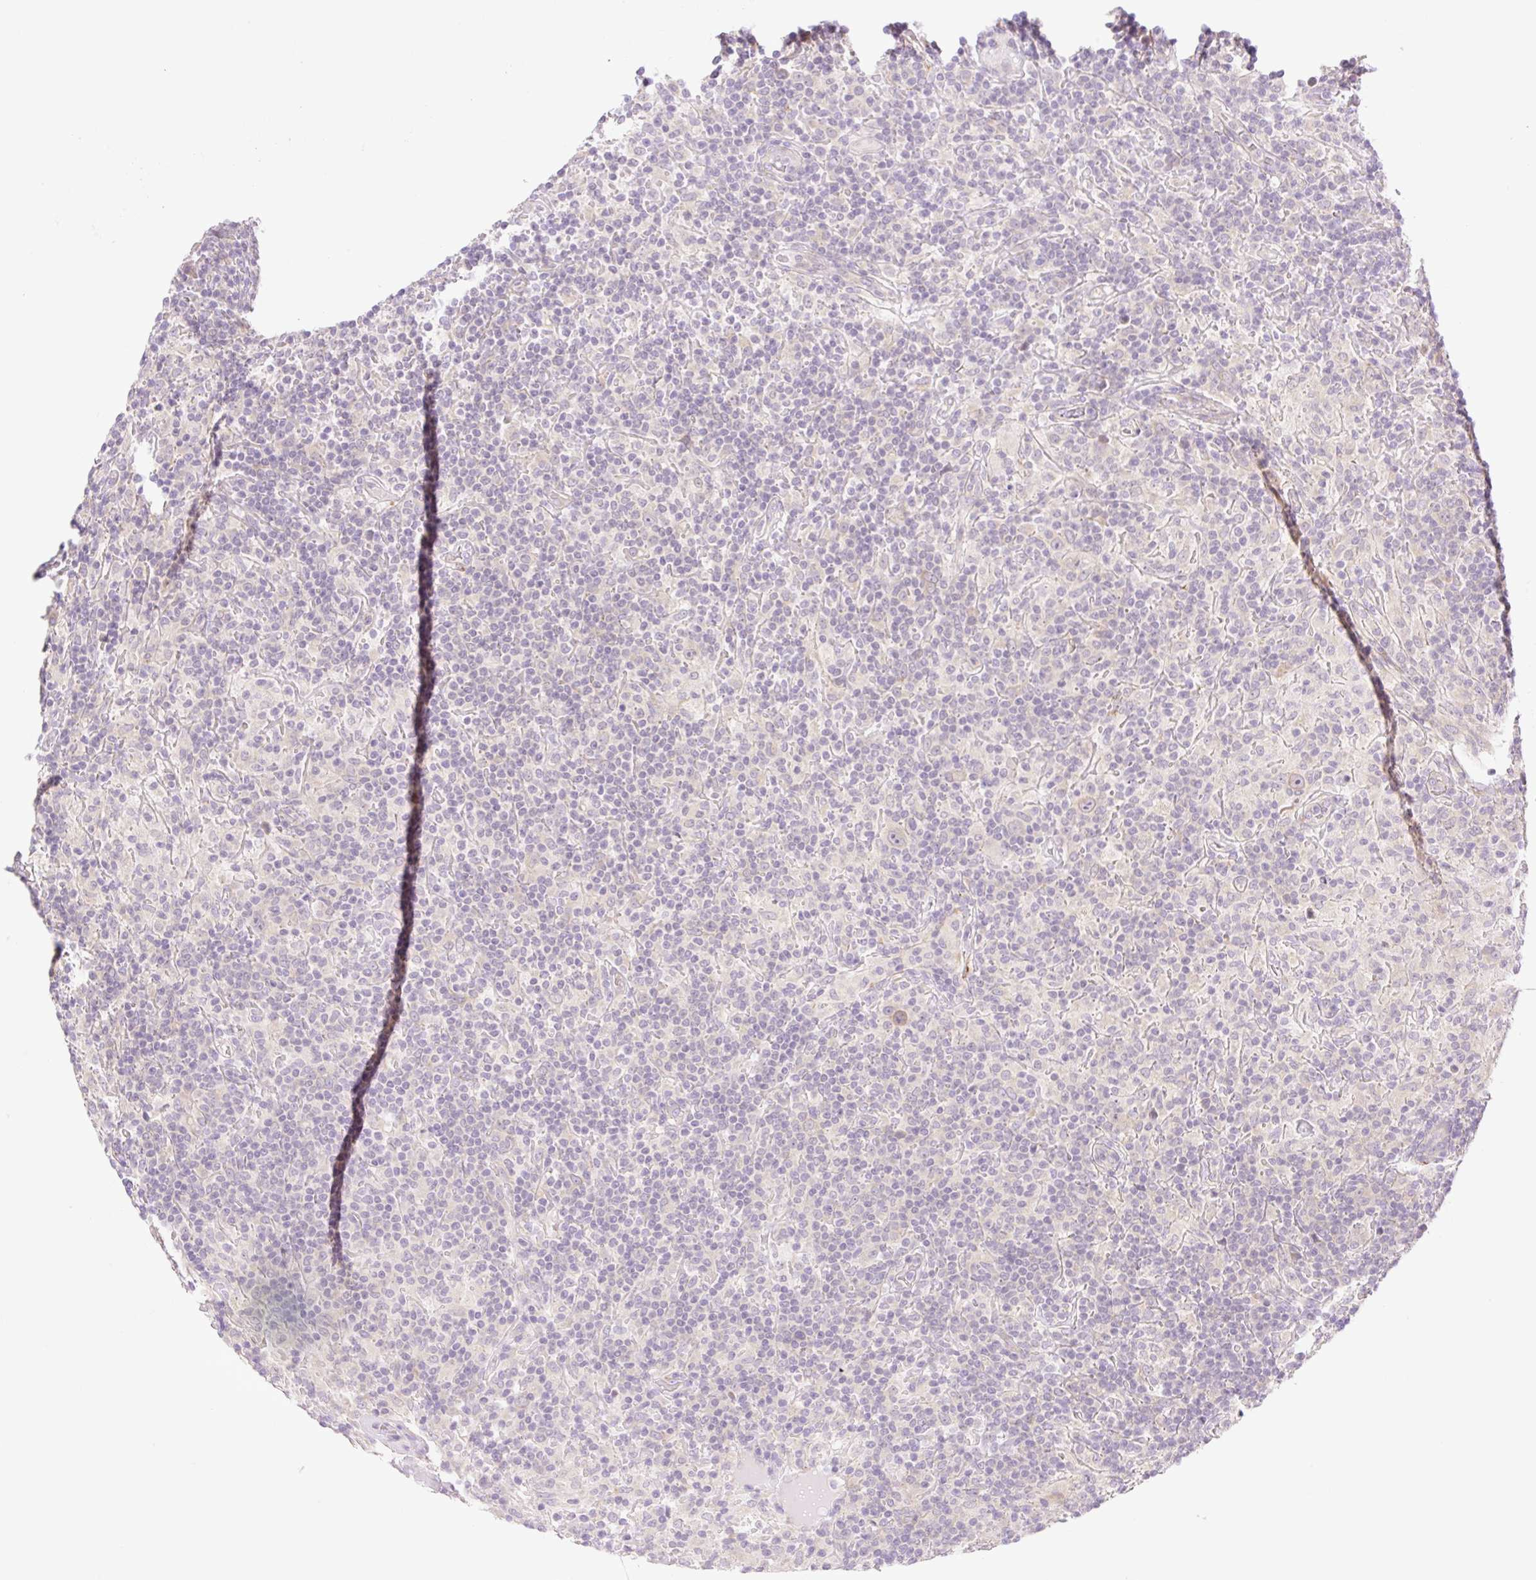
{"staining": {"intensity": "negative", "quantity": "none", "location": "none"}, "tissue": "lymphoma", "cell_type": "Tumor cells", "image_type": "cancer", "snomed": [{"axis": "morphology", "description": "Hodgkin's disease, NOS"}, {"axis": "topography", "description": "Lymph node"}], "caption": "Micrograph shows no protein positivity in tumor cells of lymphoma tissue.", "gene": "COL5A1", "patient": {"sex": "male", "age": 70}}